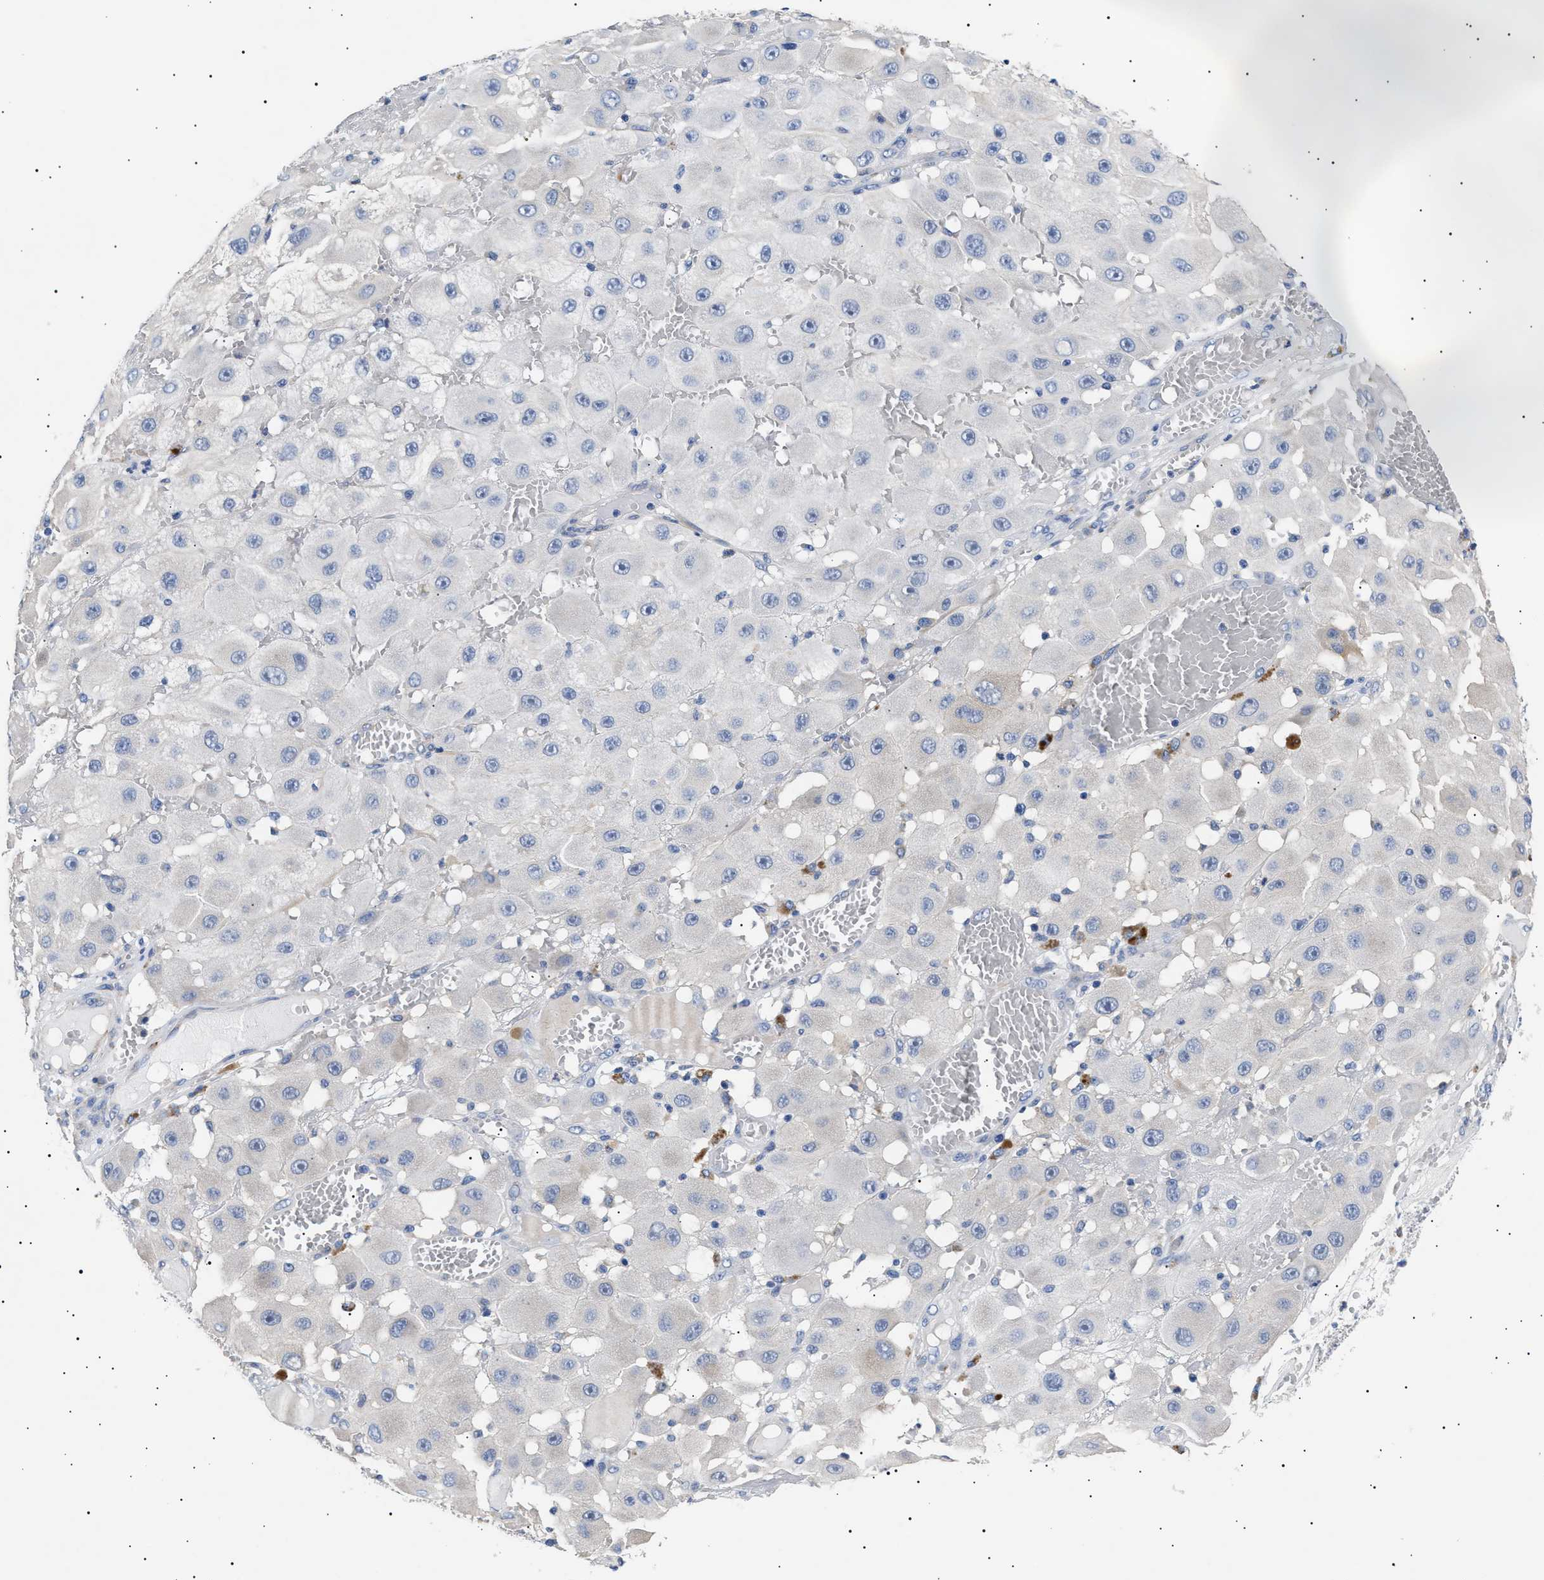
{"staining": {"intensity": "negative", "quantity": "none", "location": "none"}, "tissue": "melanoma", "cell_type": "Tumor cells", "image_type": "cancer", "snomed": [{"axis": "morphology", "description": "Malignant melanoma, NOS"}, {"axis": "topography", "description": "Skin"}], "caption": "Tumor cells are negative for brown protein staining in melanoma.", "gene": "HEMGN", "patient": {"sex": "female", "age": 81}}